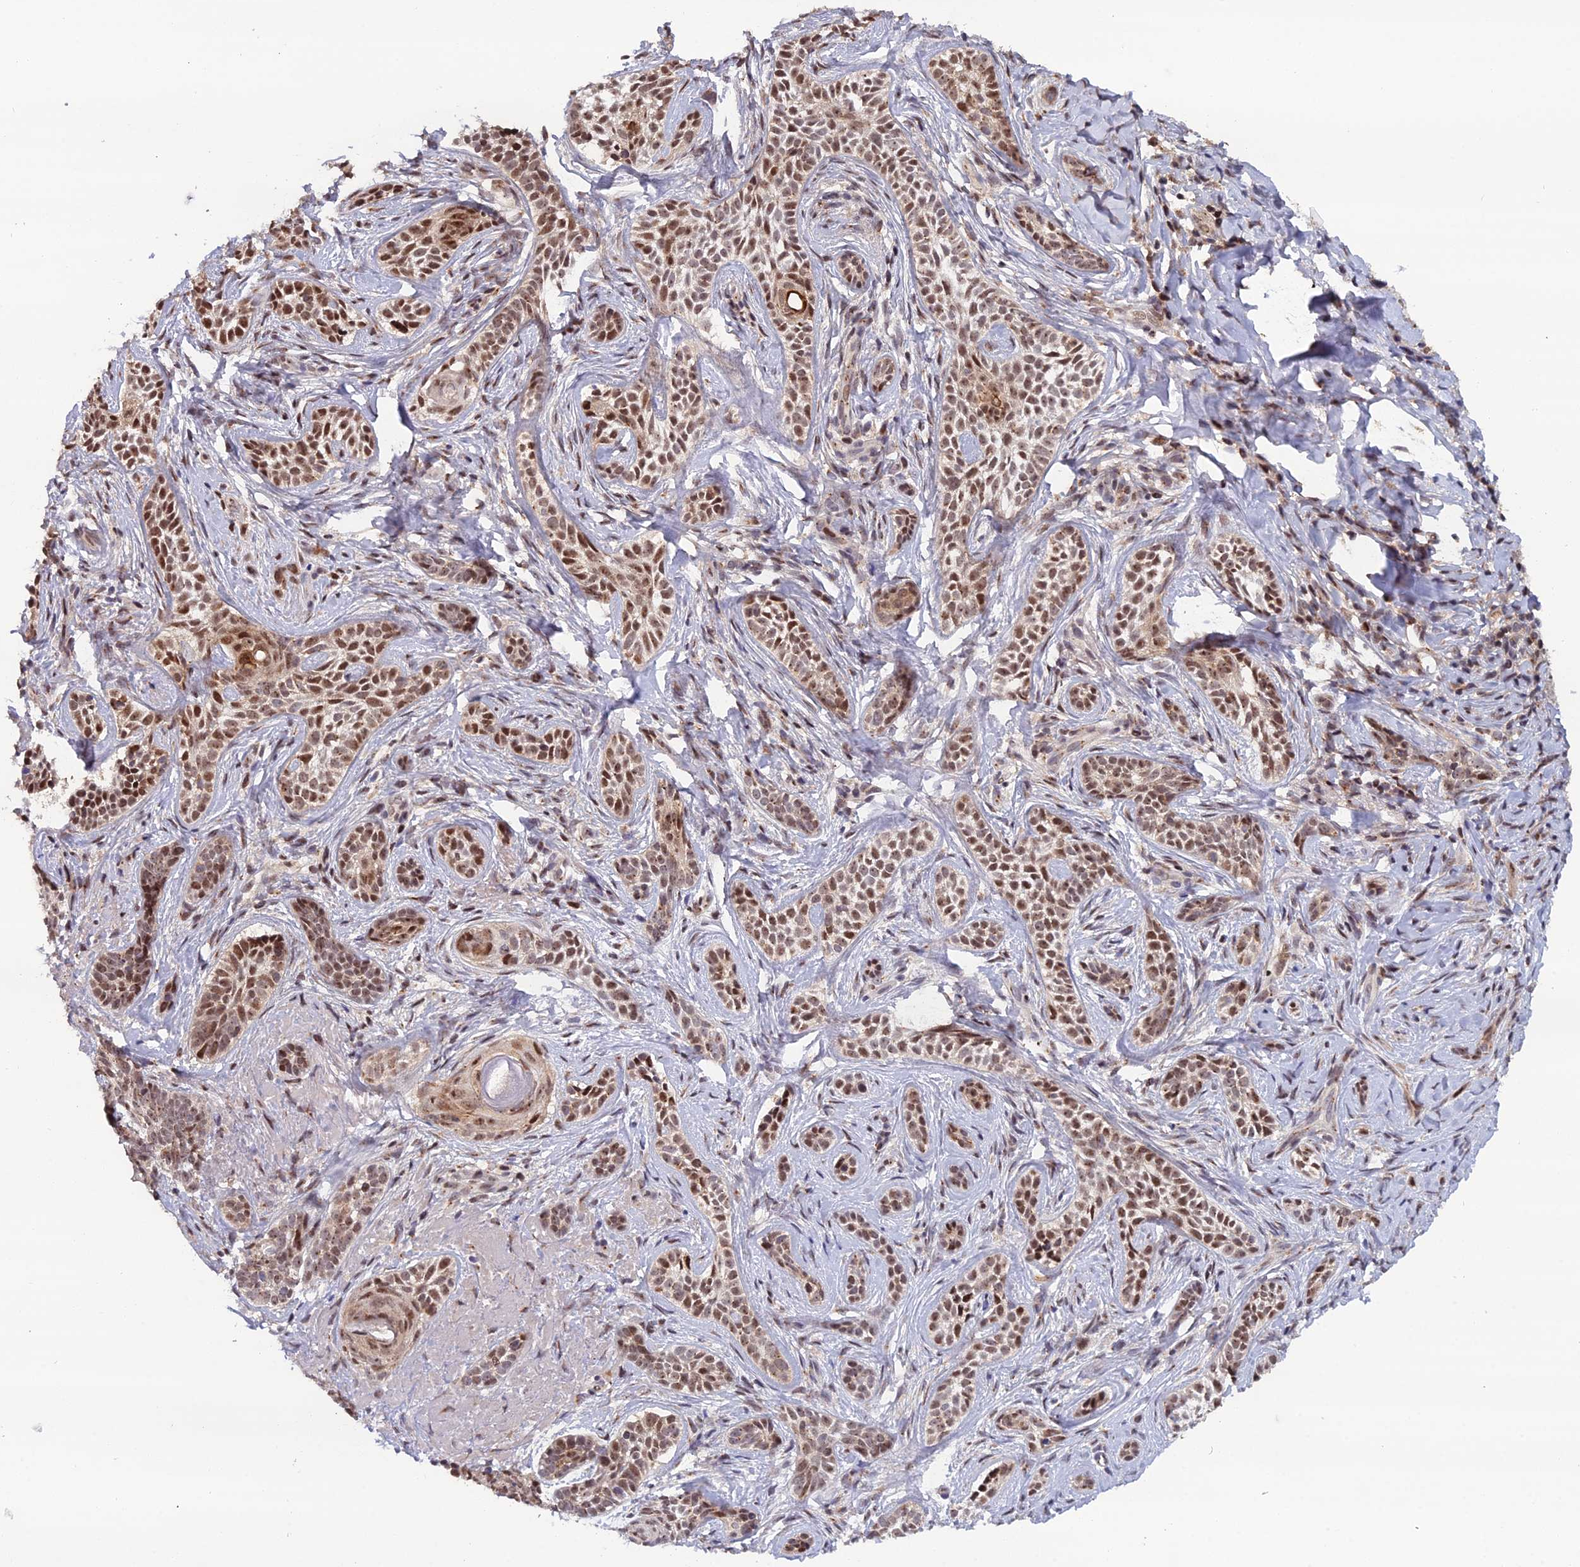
{"staining": {"intensity": "moderate", "quantity": ">75%", "location": "nuclear"}, "tissue": "skin cancer", "cell_type": "Tumor cells", "image_type": "cancer", "snomed": [{"axis": "morphology", "description": "Basal cell carcinoma"}, {"axis": "topography", "description": "Skin"}], "caption": "Moderate nuclear expression is seen in approximately >75% of tumor cells in skin cancer.", "gene": "ARL2", "patient": {"sex": "male", "age": 71}}